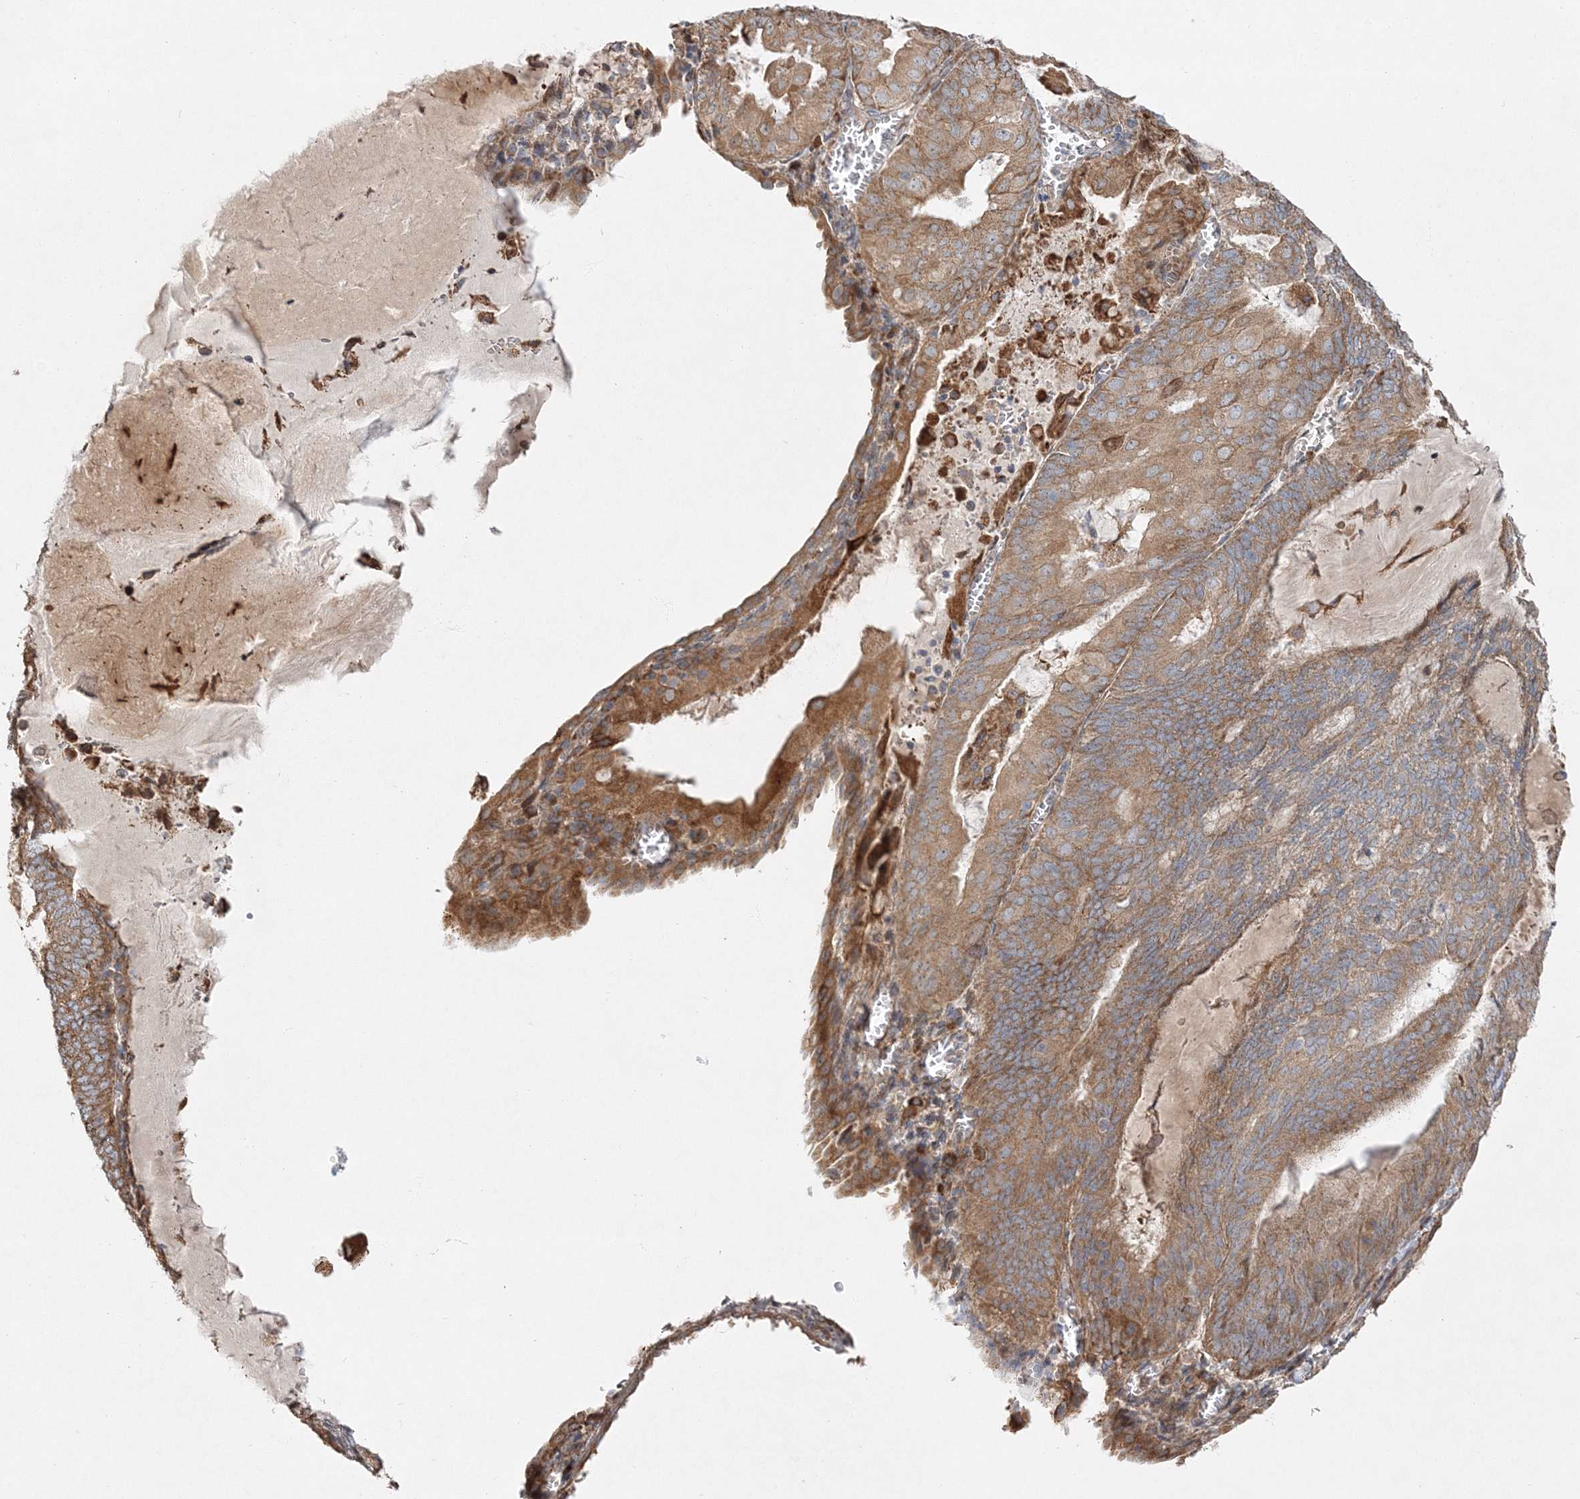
{"staining": {"intensity": "moderate", "quantity": ">75%", "location": "cytoplasmic/membranous"}, "tissue": "endometrial cancer", "cell_type": "Tumor cells", "image_type": "cancer", "snomed": [{"axis": "morphology", "description": "Adenocarcinoma, NOS"}, {"axis": "topography", "description": "Endometrium"}], "caption": "Endometrial cancer tissue exhibits moderate cytoplasmic/membranous positivity in approximately >75% of tumor cells", "gene": "ZFYVE16", "patient": {"sex": "female", "age": 81}}